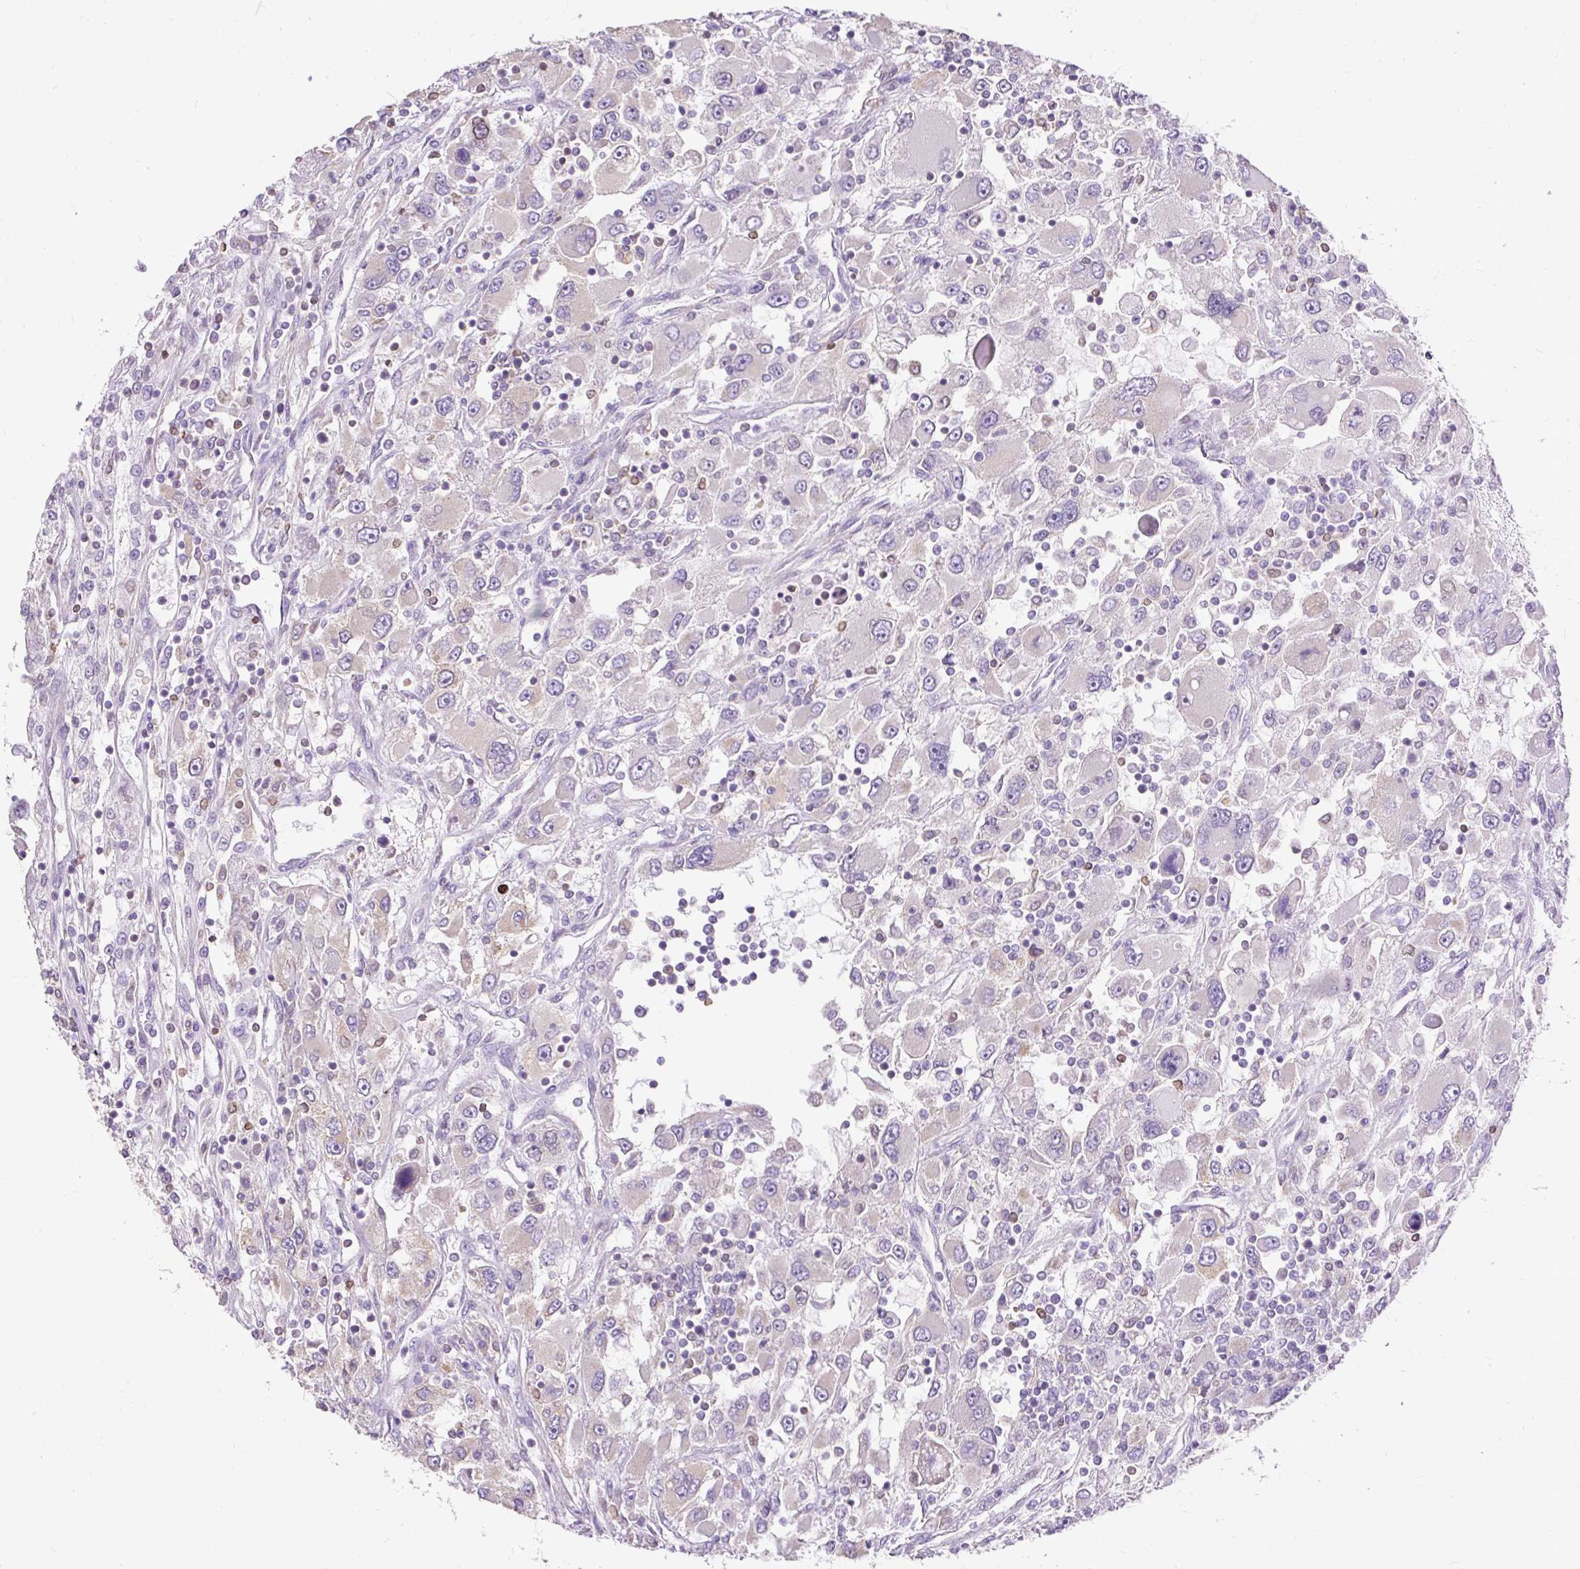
{"staining": {"intensity": "negative", "quantity": "none", "location": "none"}, "tissue": "renal cancer", "cell_type": "Tumor cells", "image_type": "cancer", "snomed": [{"axis": "morphology", "description": "Adenocarcinoma, NOS"}, {"axis": "topography", "description": "Kidney"}], "caption": "A high-resolution photomicrograph shows IHC staining of renal cancer, which shows no significant expression in tumor cells.", "gene": "GBX1", "patient": {"sex": "female", "age": 52}}